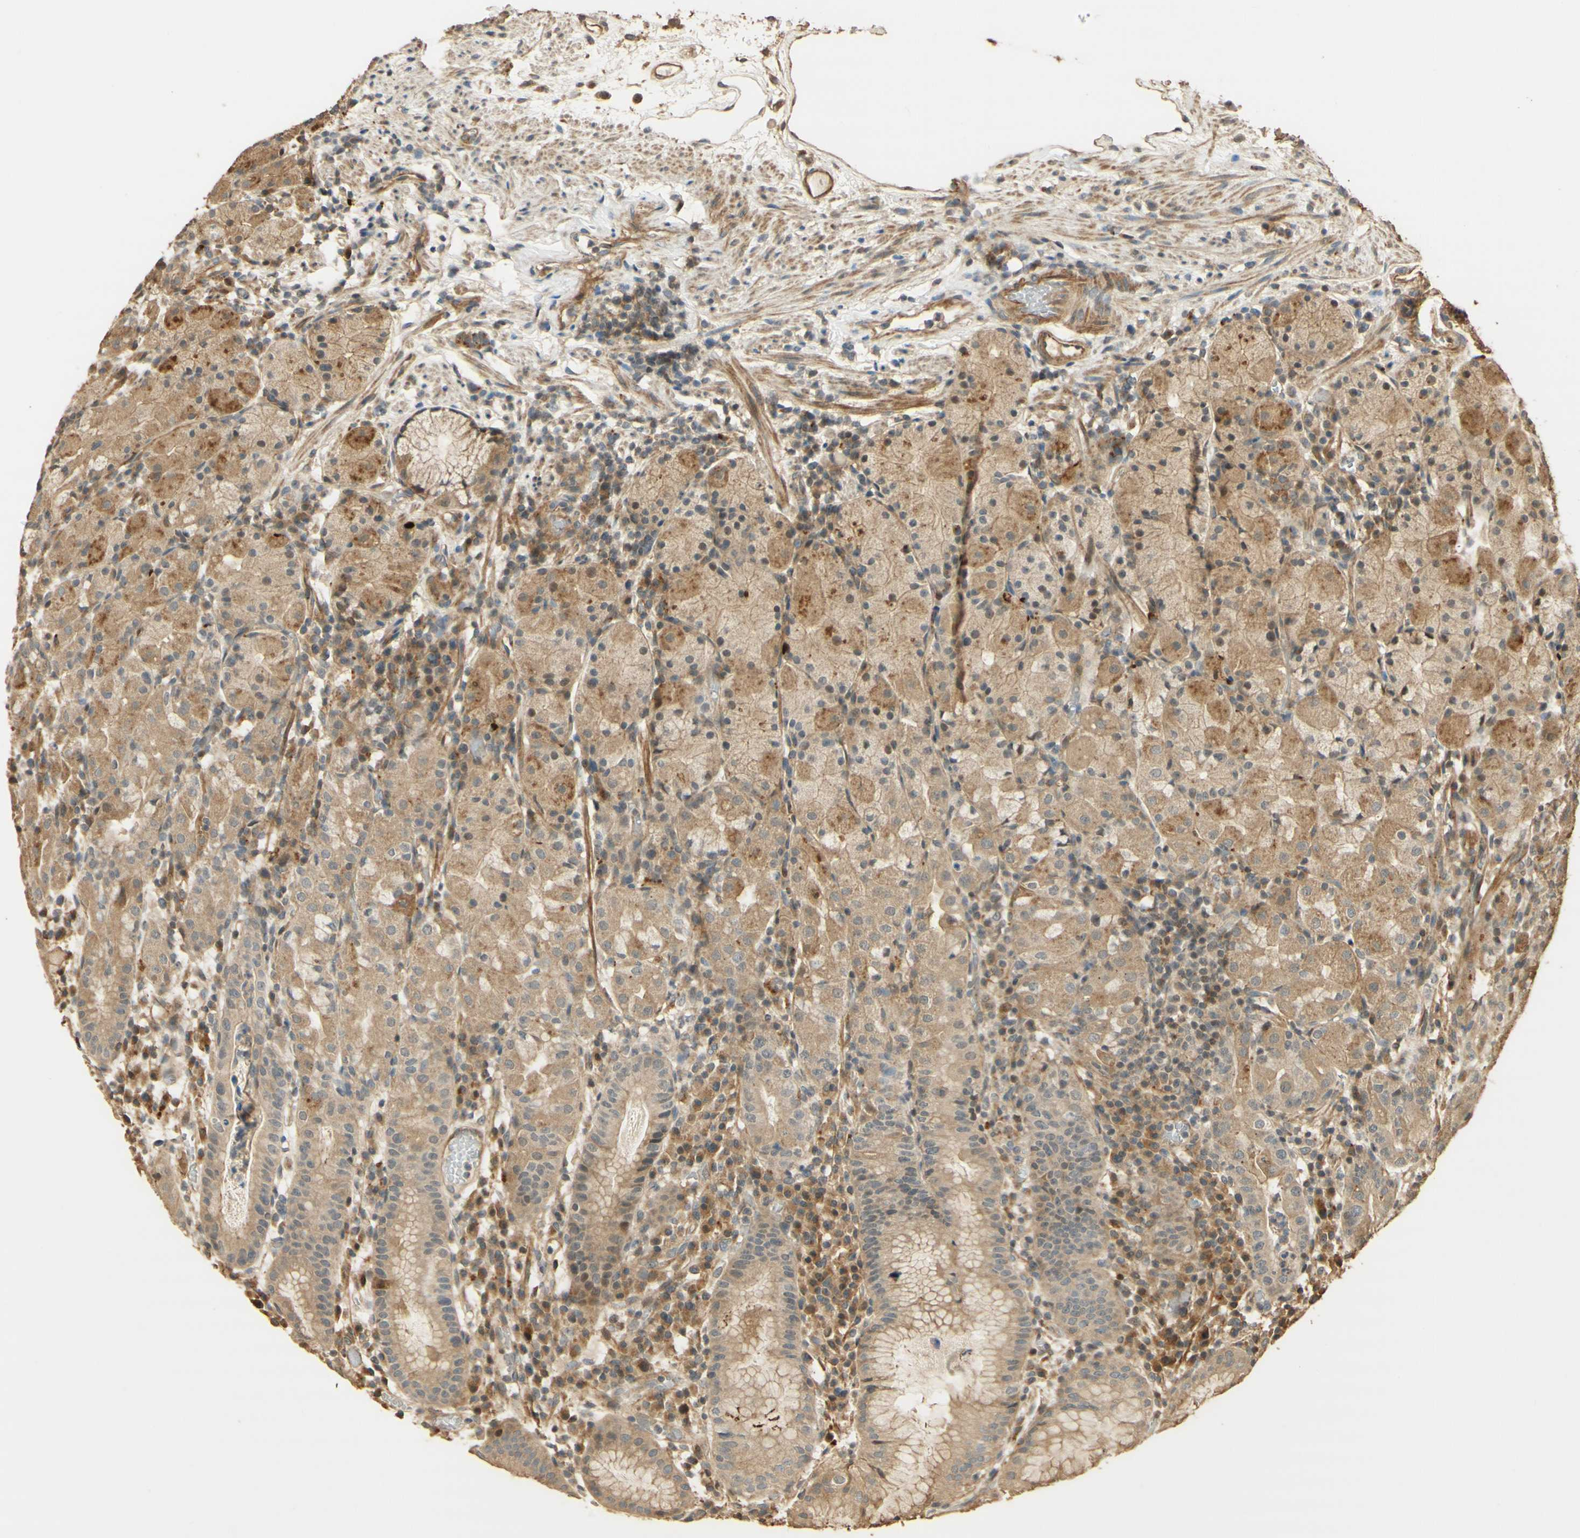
{"staining": {"intensity": "weak", "quantity": ">75%", "location": "cytoplasmic/membranous"}, "tissue": "stomach", "cell_type": "Glandular cells", "image_type": "normal", "snomed": [{"axis": "morphology", "description": "Normal tissue, NOS"}, {"axis": "topography", "description": "Stomach"}, {"axis": "topography", "description": "Stomach, lower"}], "caption": "An immunohistochemistry micrograph of unremarkable tissue is shown. Protein staining in brown labels weak cytoplasmic/membranous positivity in stomach within glandular cells.", "gene": "AGER", "patient": {"sex": "female", "age": 75}}